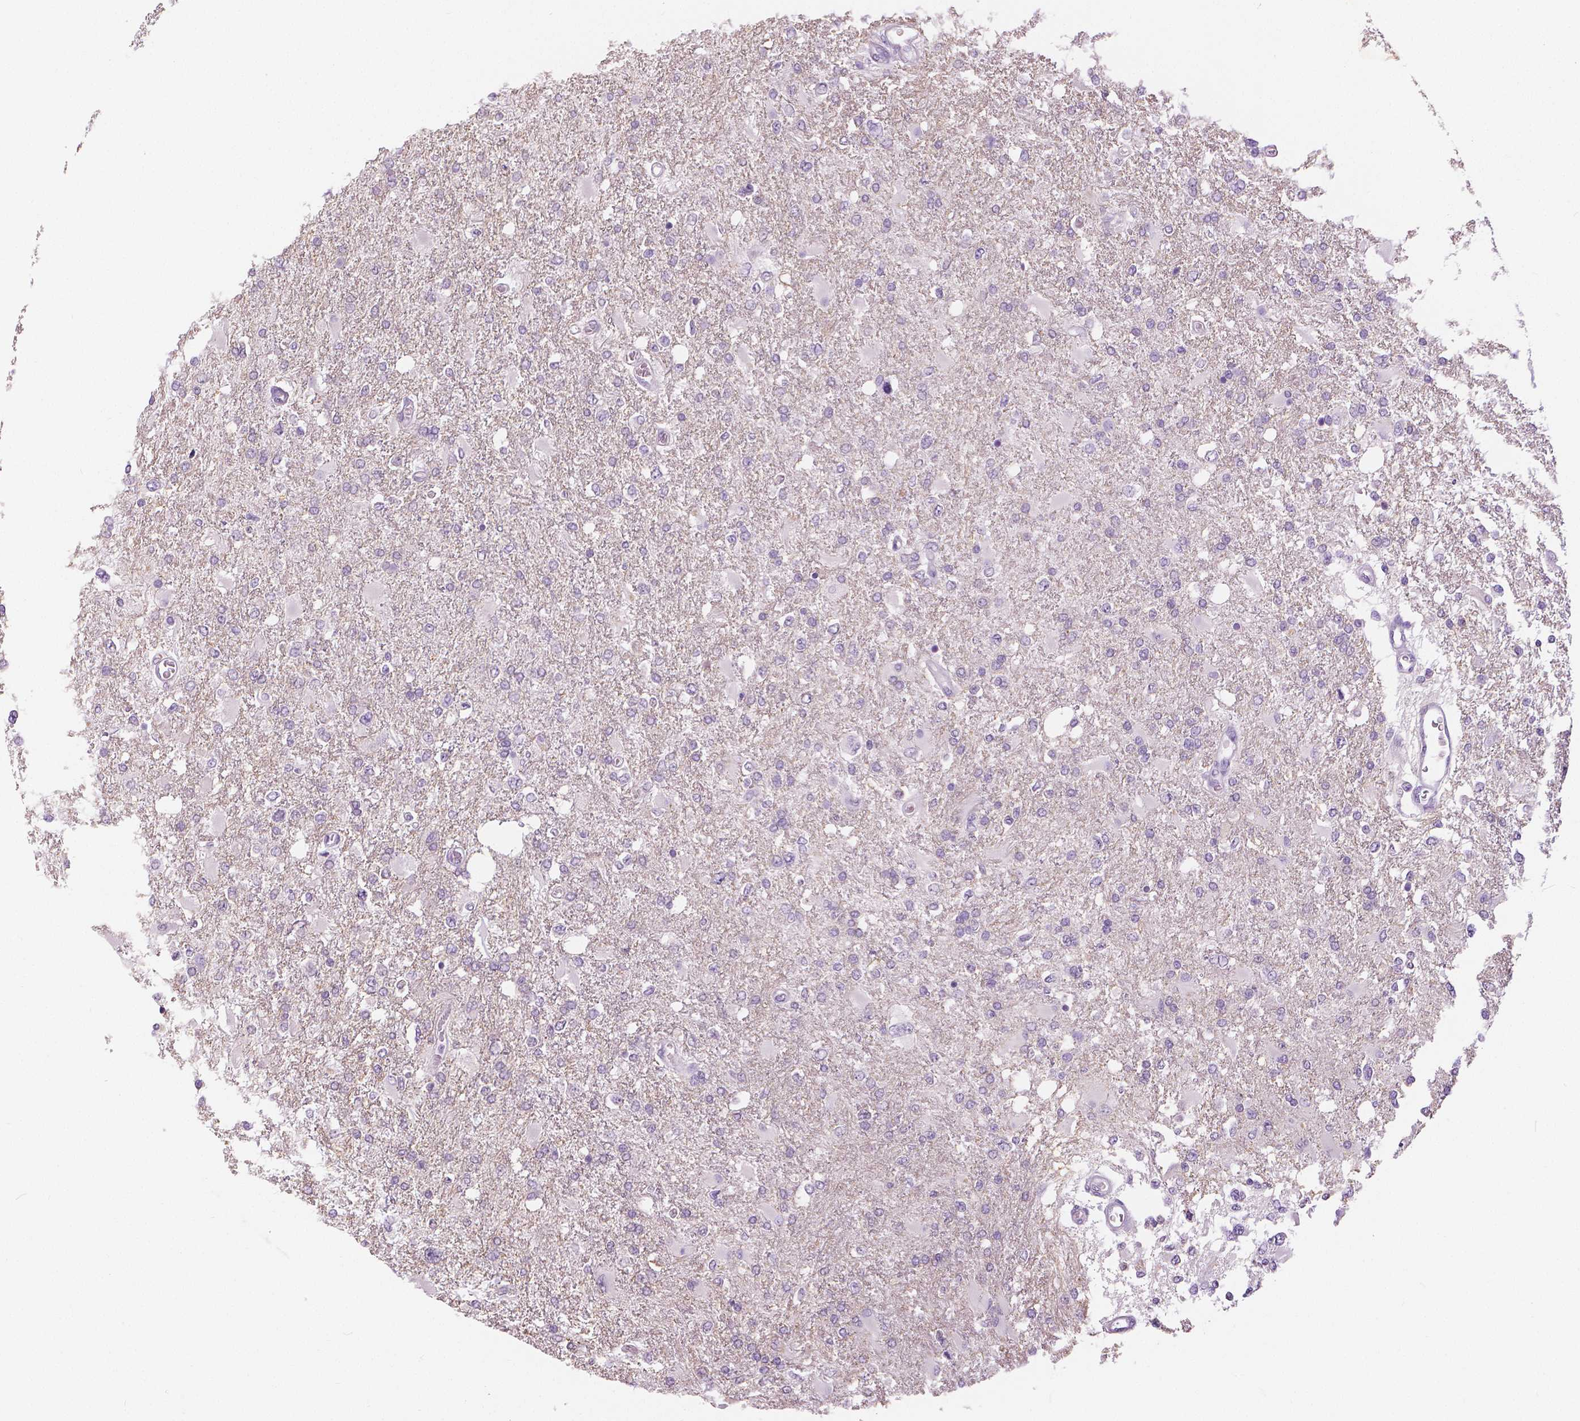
{"staining": {"intensity": "negative", "quantity": "none", "location": "none"}, "tissue": "glioma", "cell_type": "Tumor cells", "image_type": "cancer", "snomed": [{"axis": "morphology", "description": "Glioma, malignant, High grade"}, {"axis": "topography", "description": "Cerebral cortex"}], "caption": "Immunohistochemistry image of glioma stained for a protein (brown), which reveals no staining in tumor cells. Nuclei are stained in blue.", "gene": "SLC24A1", "patient": {"sex": "male", "age": 79}}